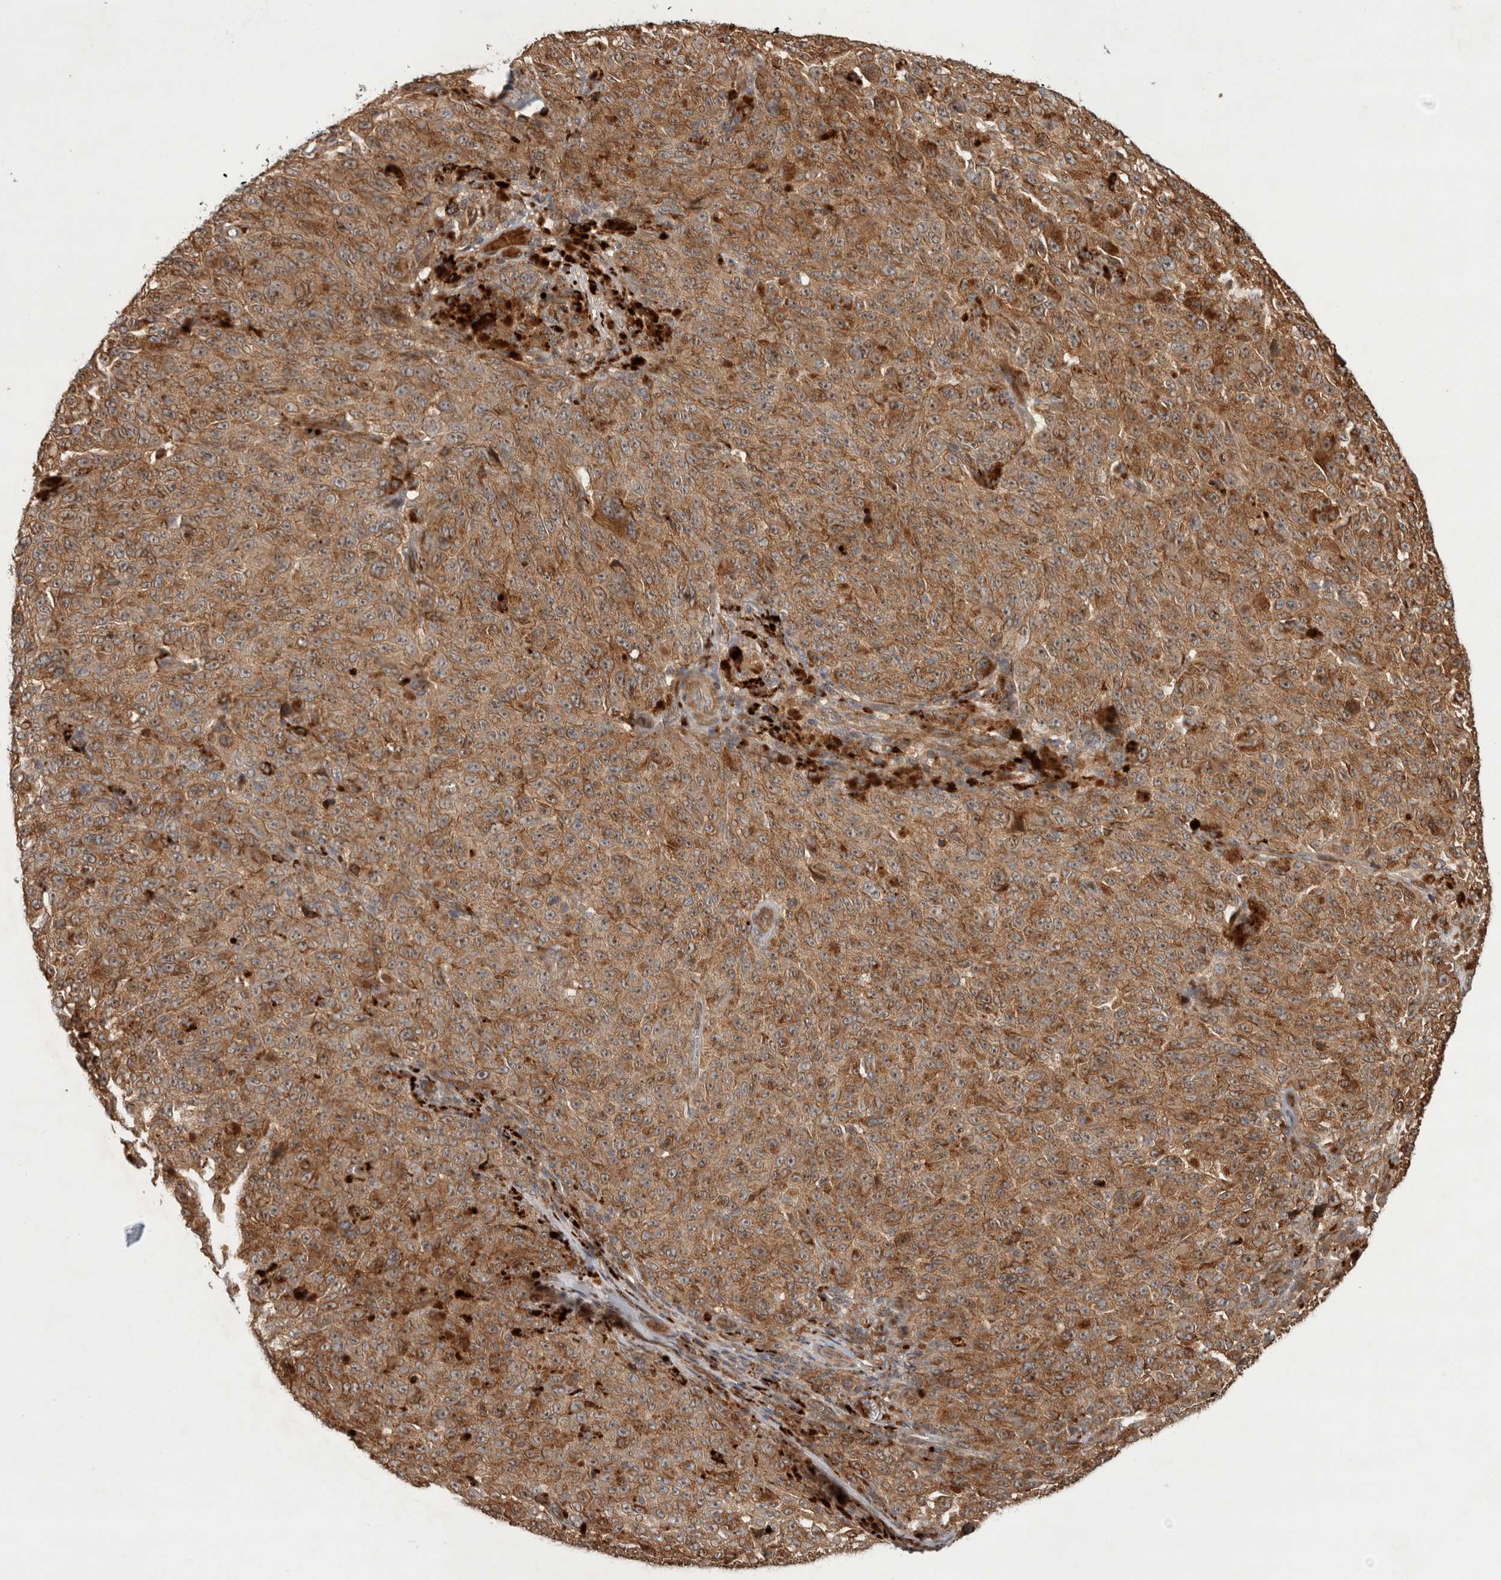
{"staining": {"intensity": "moderate", "quantity": ">75%", "location": "cytoplasmic/membranous"}, "tissue": "melanoma", "cell_type": "Tumor cells", "image_type": "cancer", "snomed": [{"axis": "morphology", "description": "Malignant melanoma, NOS"}, {"axis": "topography", "description": "Skin"}], "caption": "This photomicrograph exhibits melanoma stained with IHC to label a protein in brown. The cytoplasmic/membranous of tumor cells show moderate positivity for the protein. Nuclei are counter-stained blue.", "gene": "PITPNC1", "patient": {"sex": "female", "age": 82}}